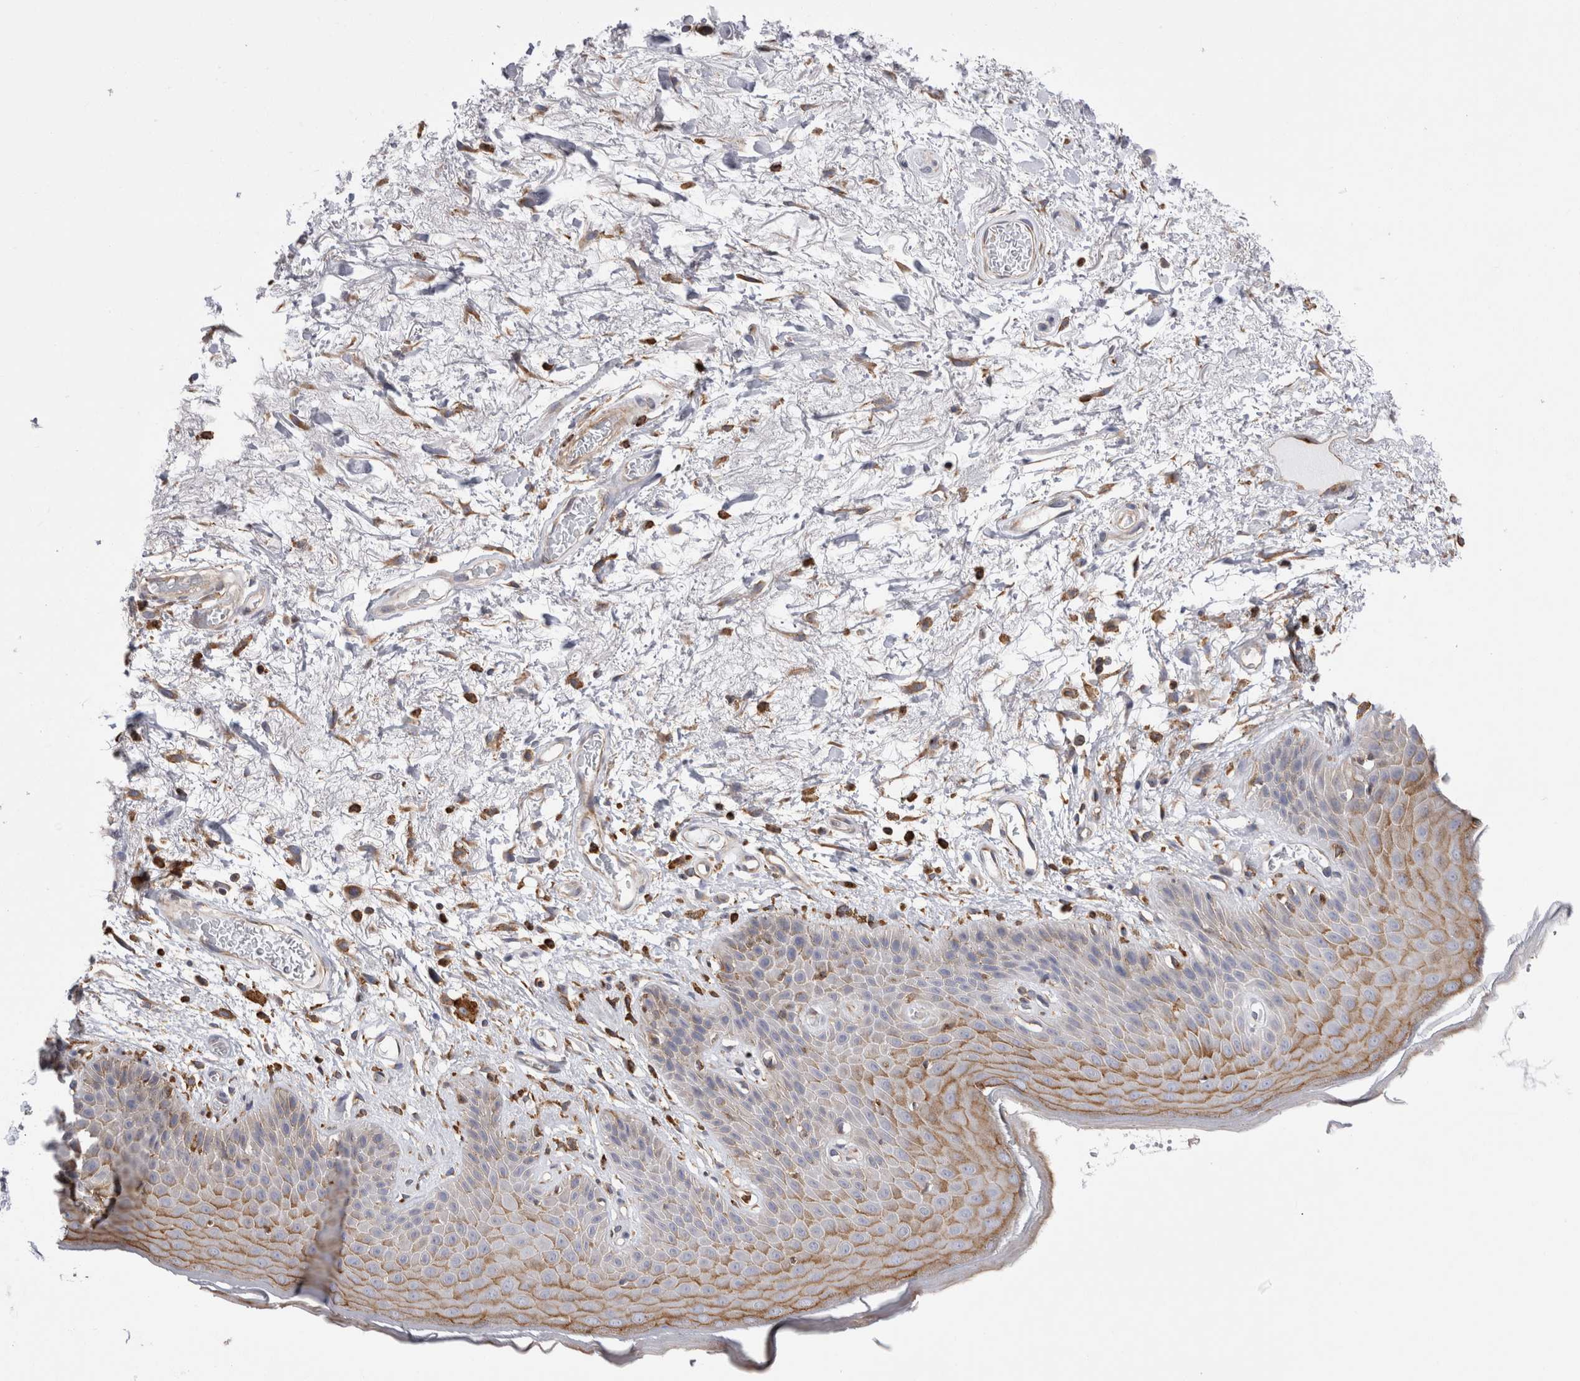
{"staining": {"intensity": "moderate", "quantity": "25%-75%", "location": "cytoplasmic/membranous"}, "tissue": "skin", "cell_type": "Epidermal cells", "image_type": "normal", "snomed": [{"axis": "morphology", "description": "Normal tissue, NOS"}, {"axis": "topography", "description": "Anal"}], "caption": "Immunohistochemical staining of benign human skin shows 25%-75% levels of moderate cytoplasmic/membranous protein positivity in about 25%-75% of epidermal cells.", "gene": "RAB11FIP1", "patient": {"sex": "male", "age": 74}}